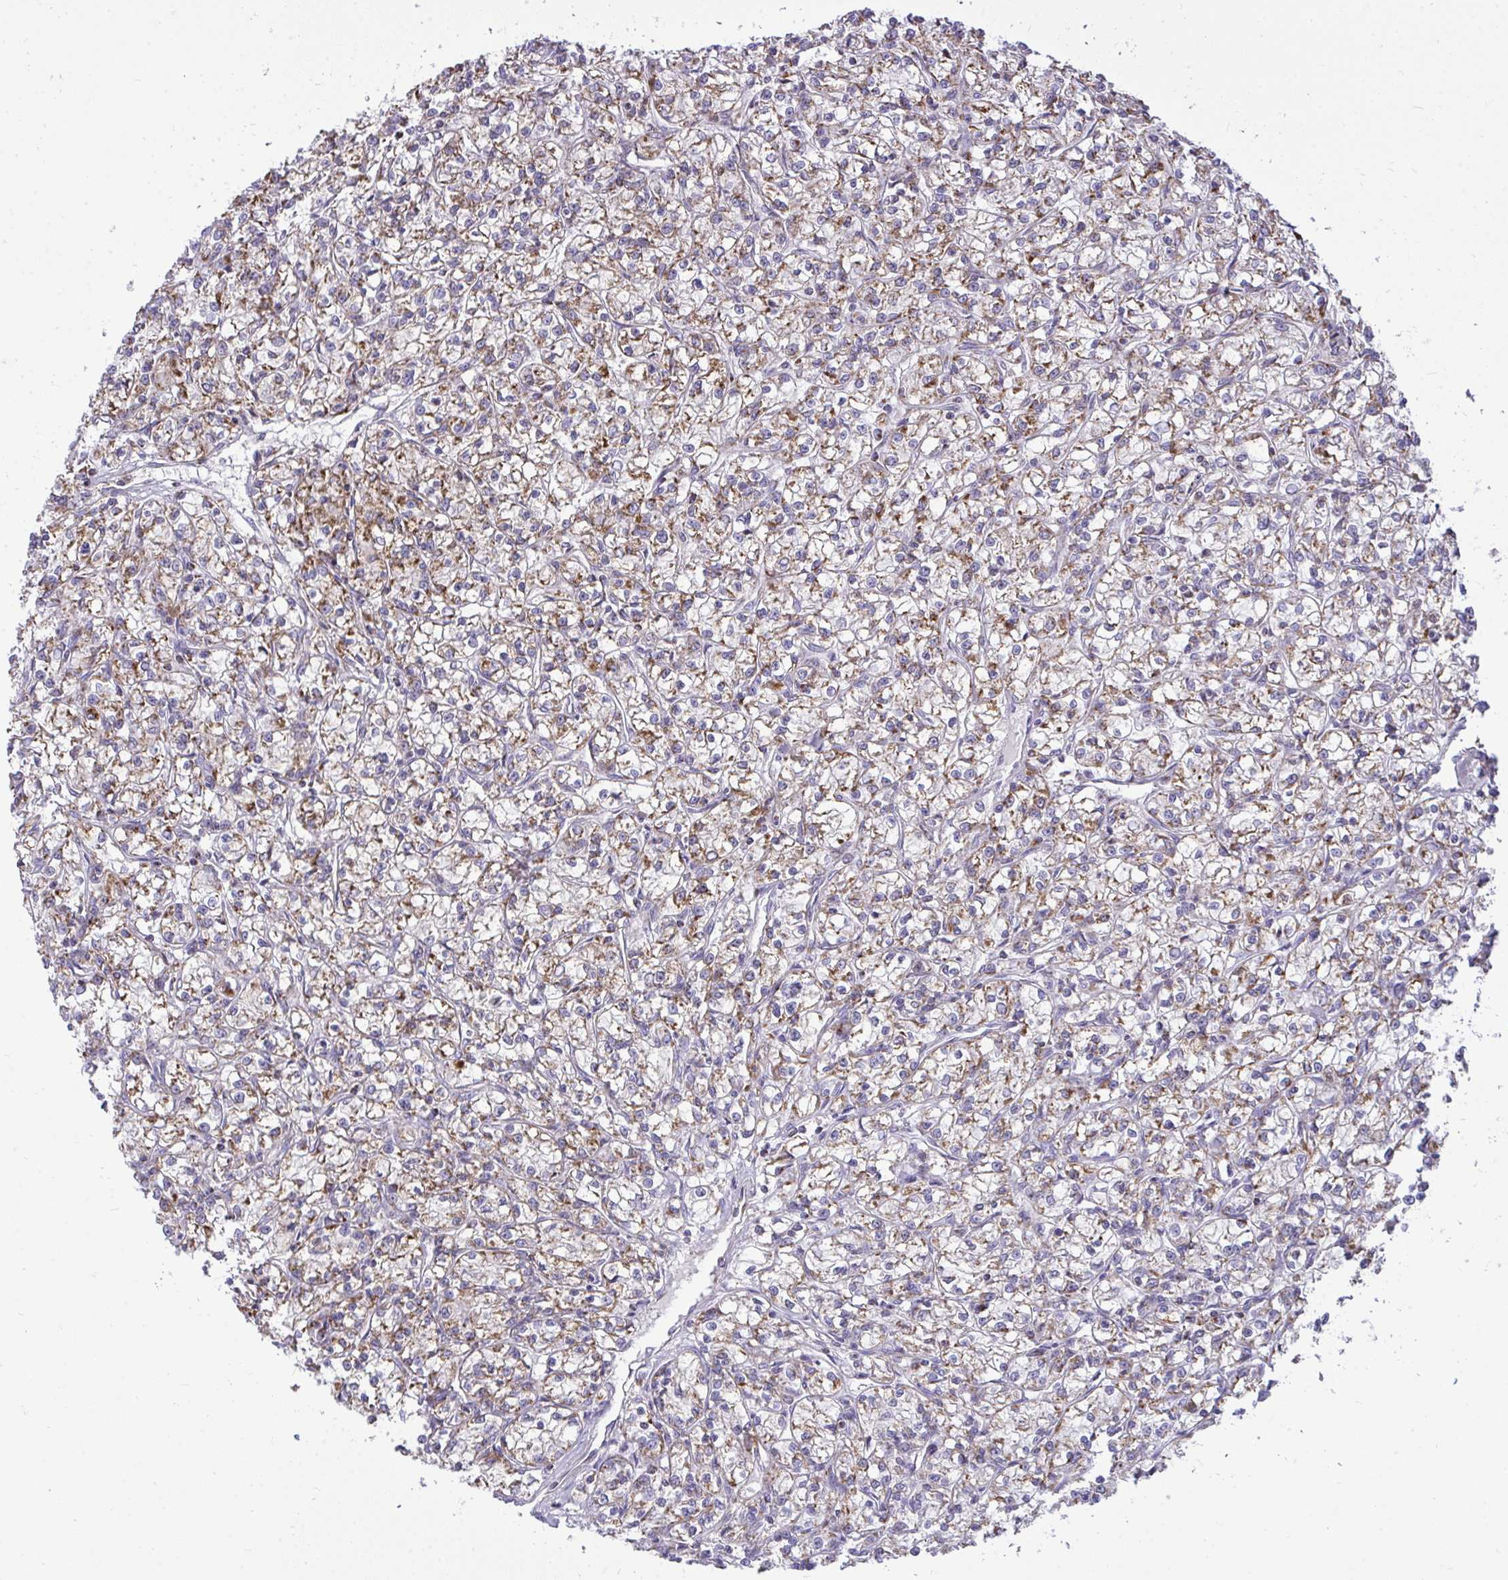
{"staining": {"intensity": "moderate", "quantity": ">75%", "location": "cytoplasmic/membranous"}, "tissue": "renal cancer", "cell_type": "Tumor cells", "image_type": "cancer", "snomed": [{"axis": "morphology", "description": "Adenocarcinoma, NOS"}, {"axis": "topography", "description": "Kidney"}], "caption": "Immunohistochemical staining of human renal cancer (adenocarcinoma) reveals medium levels of moderate cytoplasmic/membranous protein staining in about >75% of tumor cells.", "gene": "SPTBN2", "patient": {"sex": "female", "age": 59}}